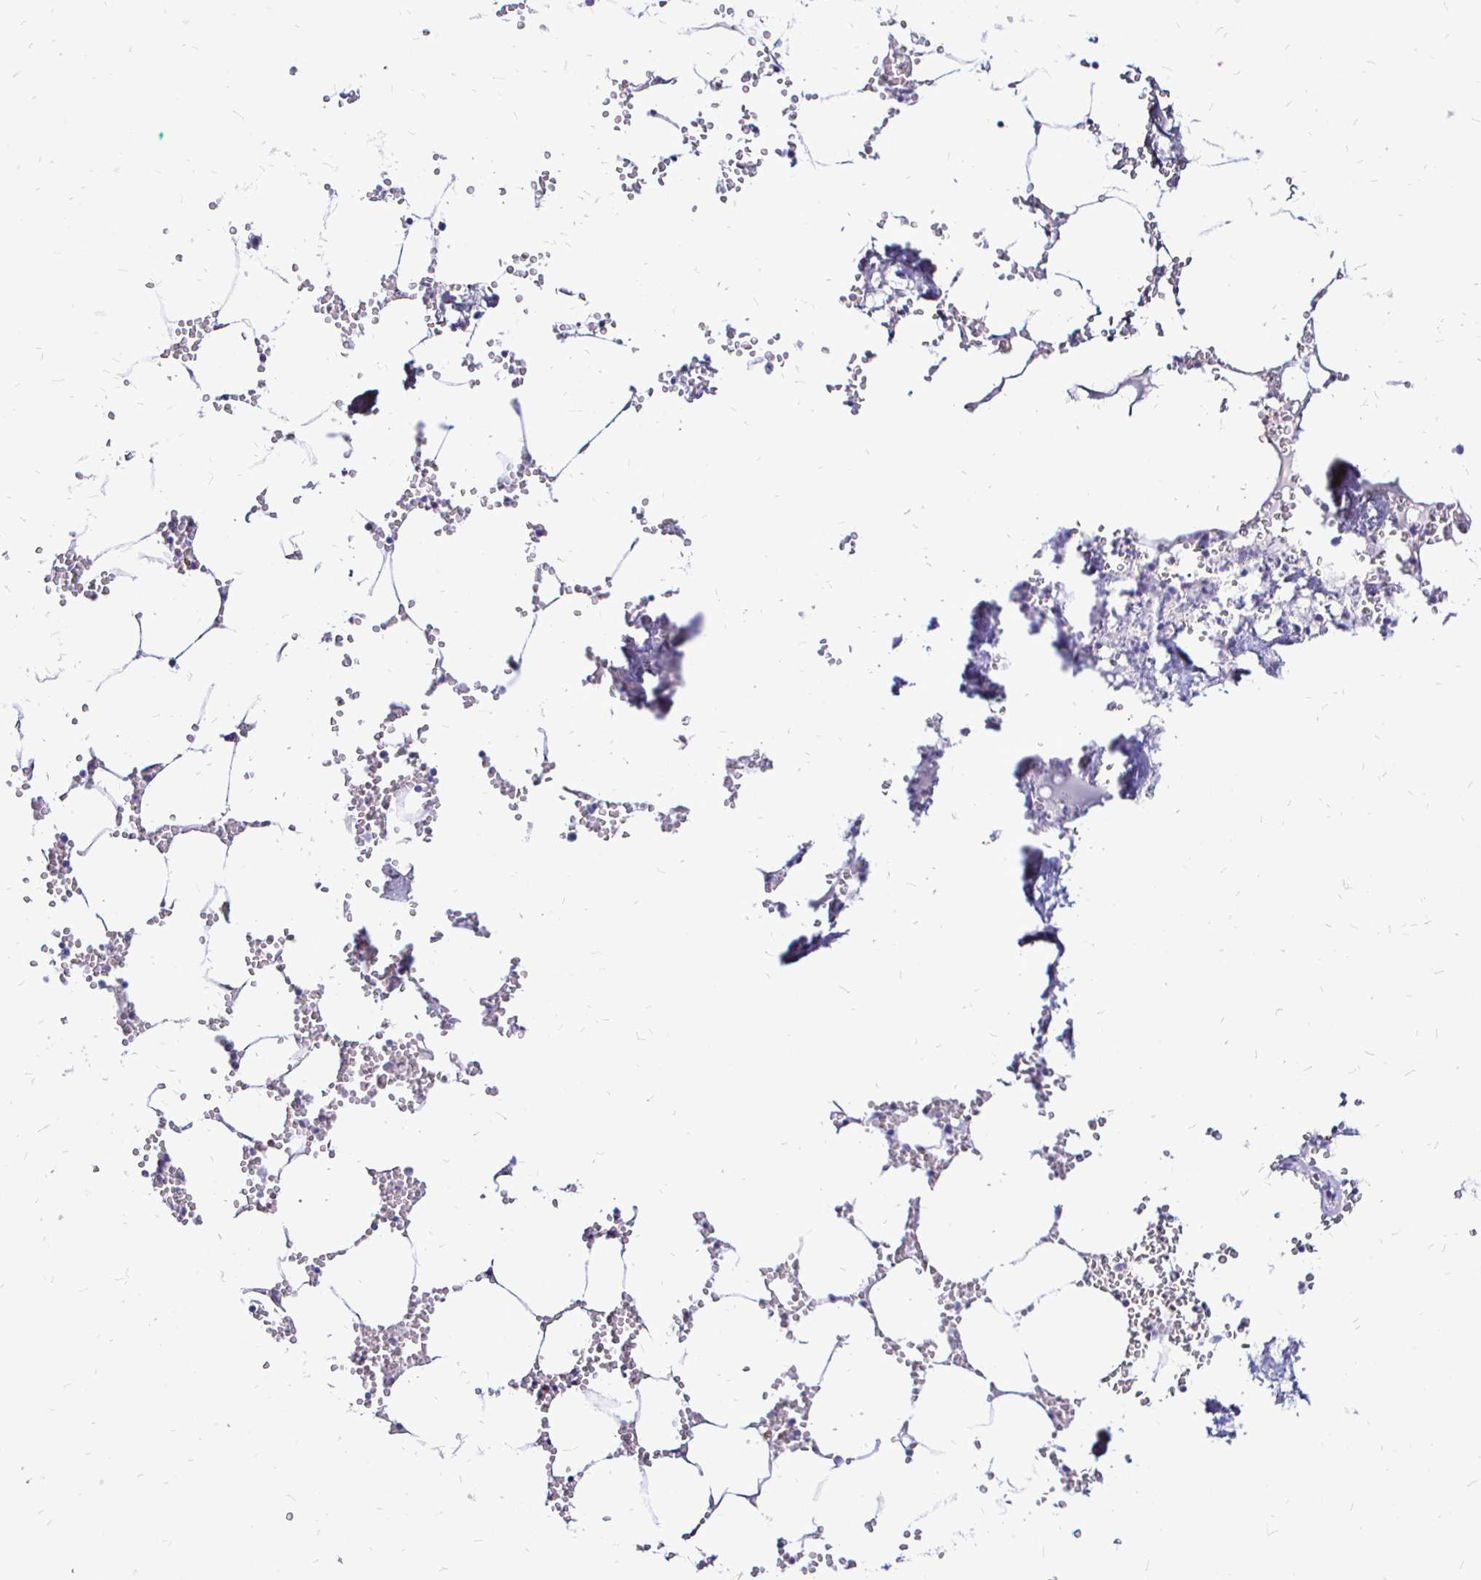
{"staining": {"intensity": "negative", "quantity": "none", "location": "none"}, "tissue": "bone marrow", "cell_type": "Hematopoietic cells", "image_type": "normal", "snomed": [{"axis": "morphology", "description": "Normal tissue, NOS"}, {"axis": "topography", "description": "Bone marrow"}], "caption": "High power microscopy micrograph of an immunohistochemistry histopathology image of unremarkable bone marrow, revealing no significant expression in hematopoietic cells.", "gene": "IRGC", "patient": {"sex": "male", "age": 54}}